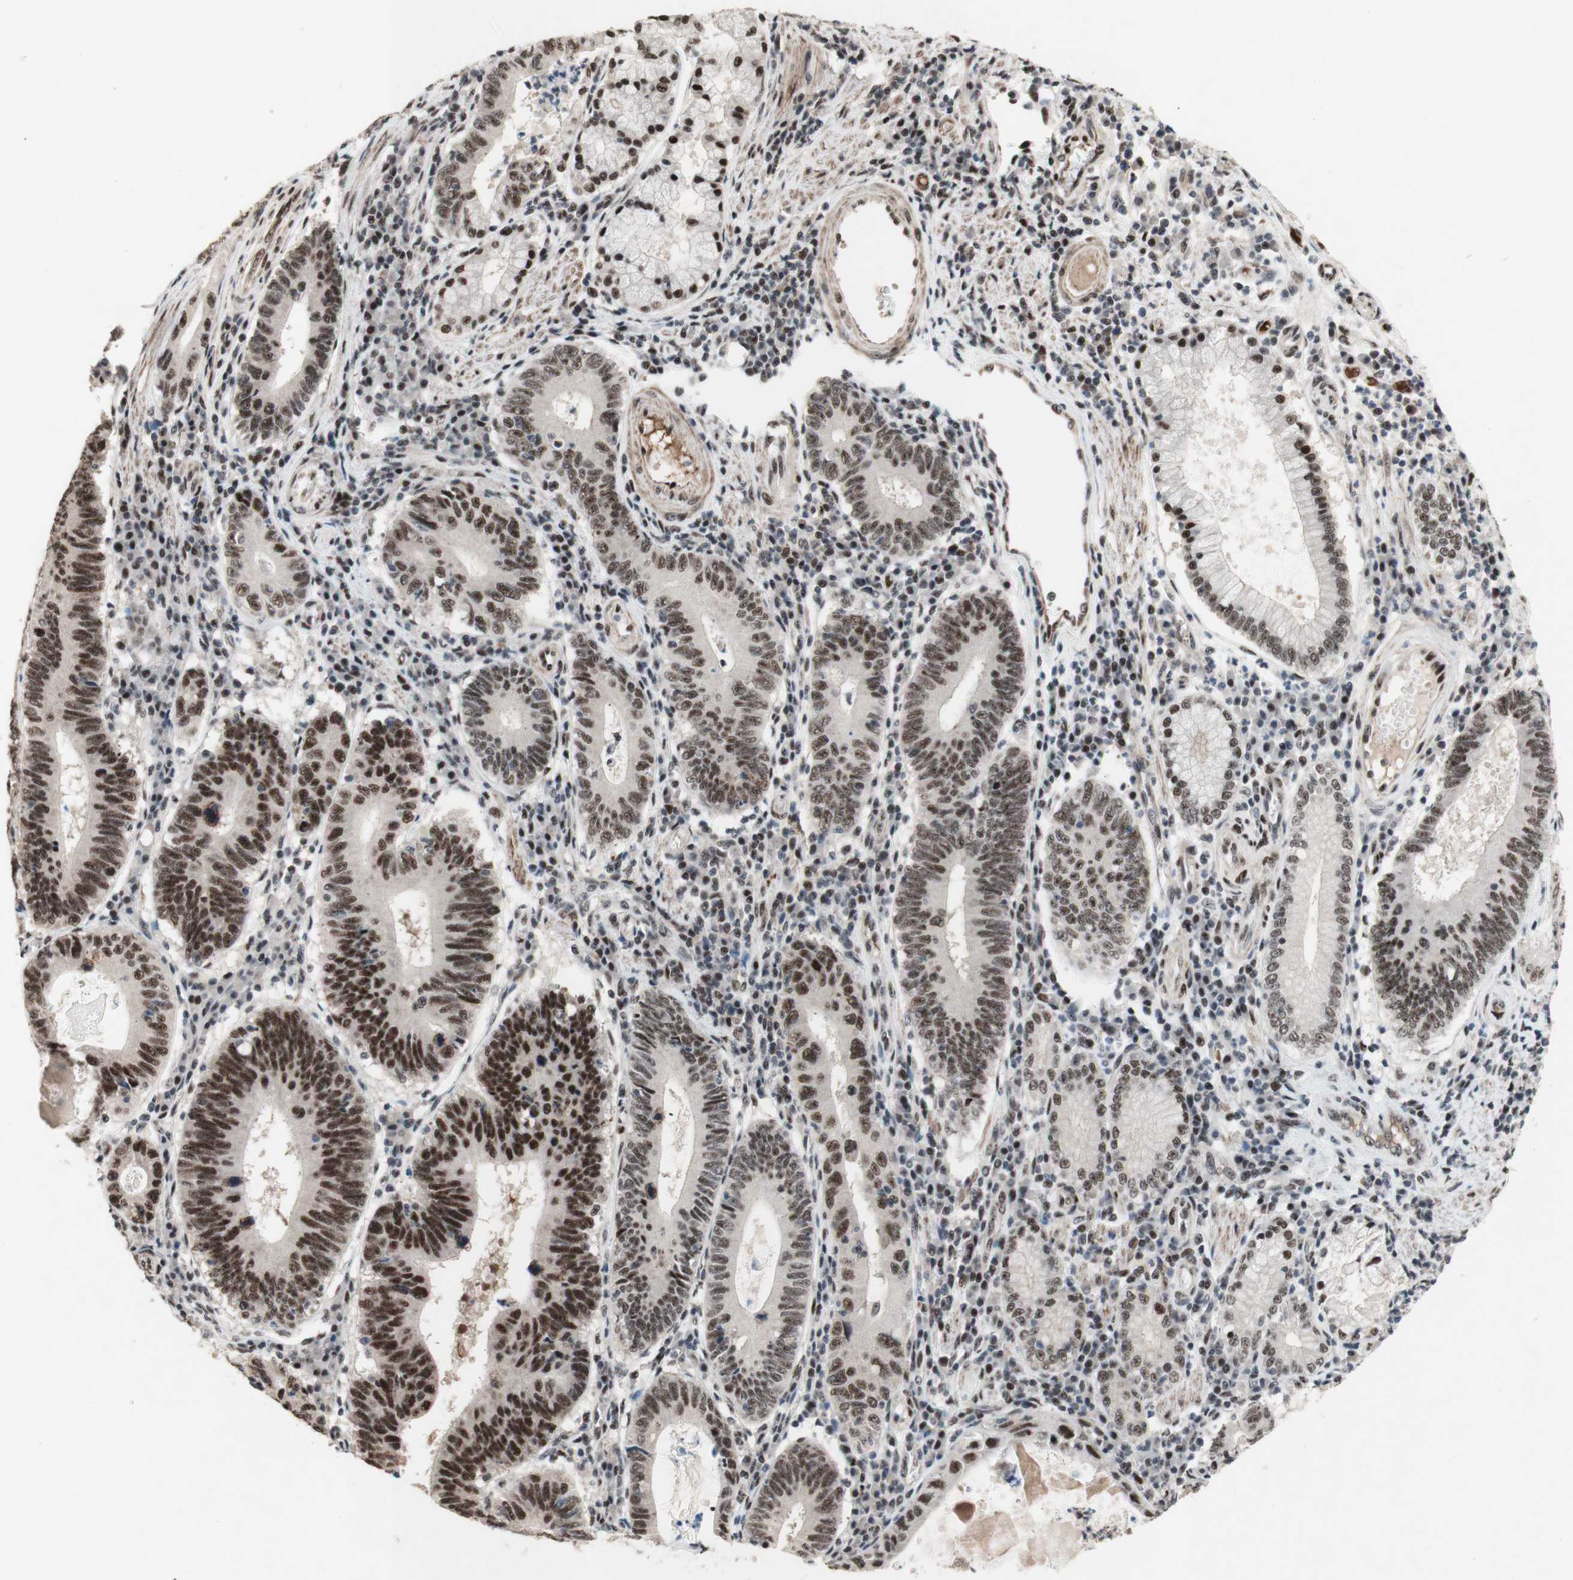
{"staining": {"intensity": "moderate", "quantity": ">75%", "location": "nuclear"}, "tissue": "stomach cancer", "cell_type": "Tumor cells", "image_type": "cancer", "snomed": [{"axis": "morphology", "description": "Adenocarcinoma, NOS"}, {"axis": "topography", "description": "Stomach"}], "caption": "The micrograph reveals a brown stain indicating the presence of a protein in the nuclear of tumor cells in stomach cancer (adenocarcinoma).", "gene": "TLE1", "patient": {"sex": "male", "age": 59}}